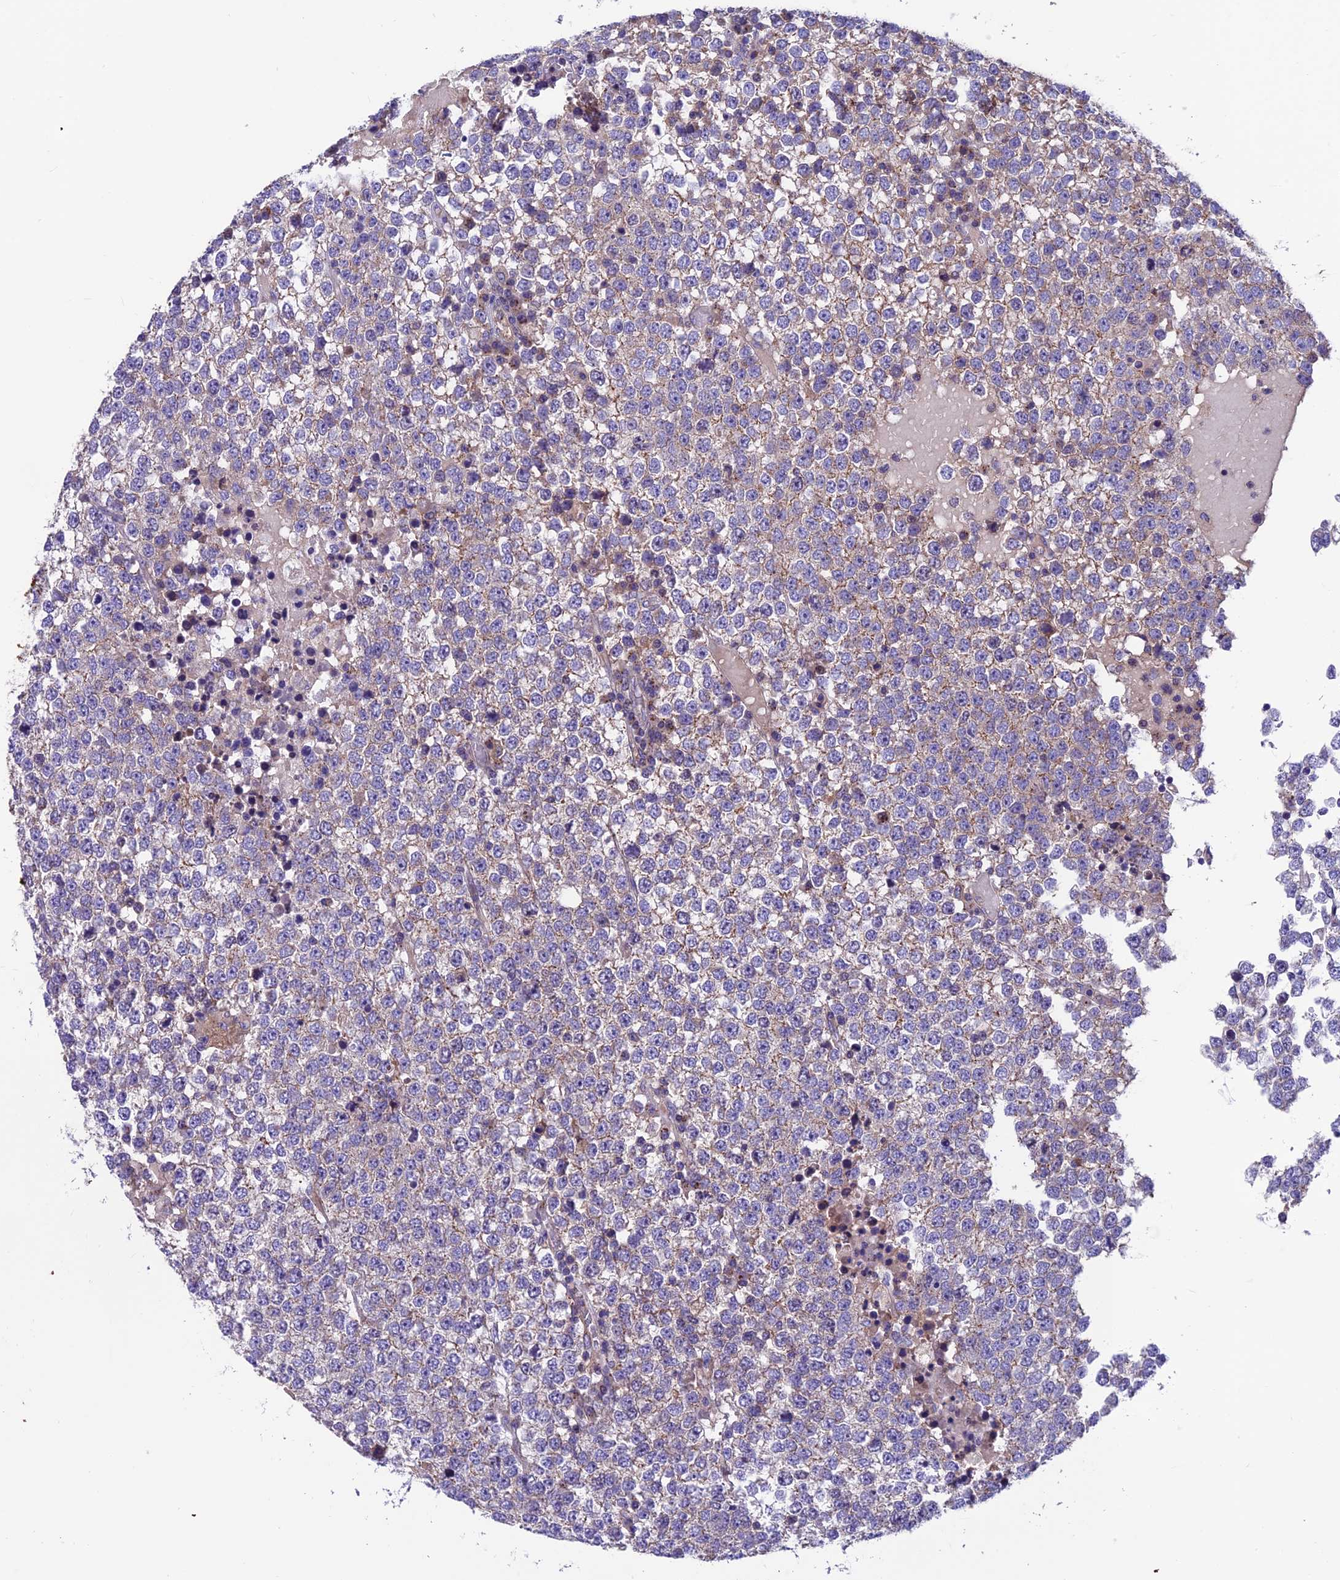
{"staining": {"intensity": "negative", "quantity": "none", "location": "none"}, "tissue": "testis cancer", "cell_type": "Tumor cells", "image_type": "cancer", "snomed": [{"axis": "morphology", "description": "Seminoma, NOS"}, {"axis": "topography", "description": "Testis"}], "caption": "Testis cancer (seminoma) stained for a protein using IHC reveals no expression tumor cells.", "gene": "VPS16", "patient": {"sex": "male", "age": 65}}